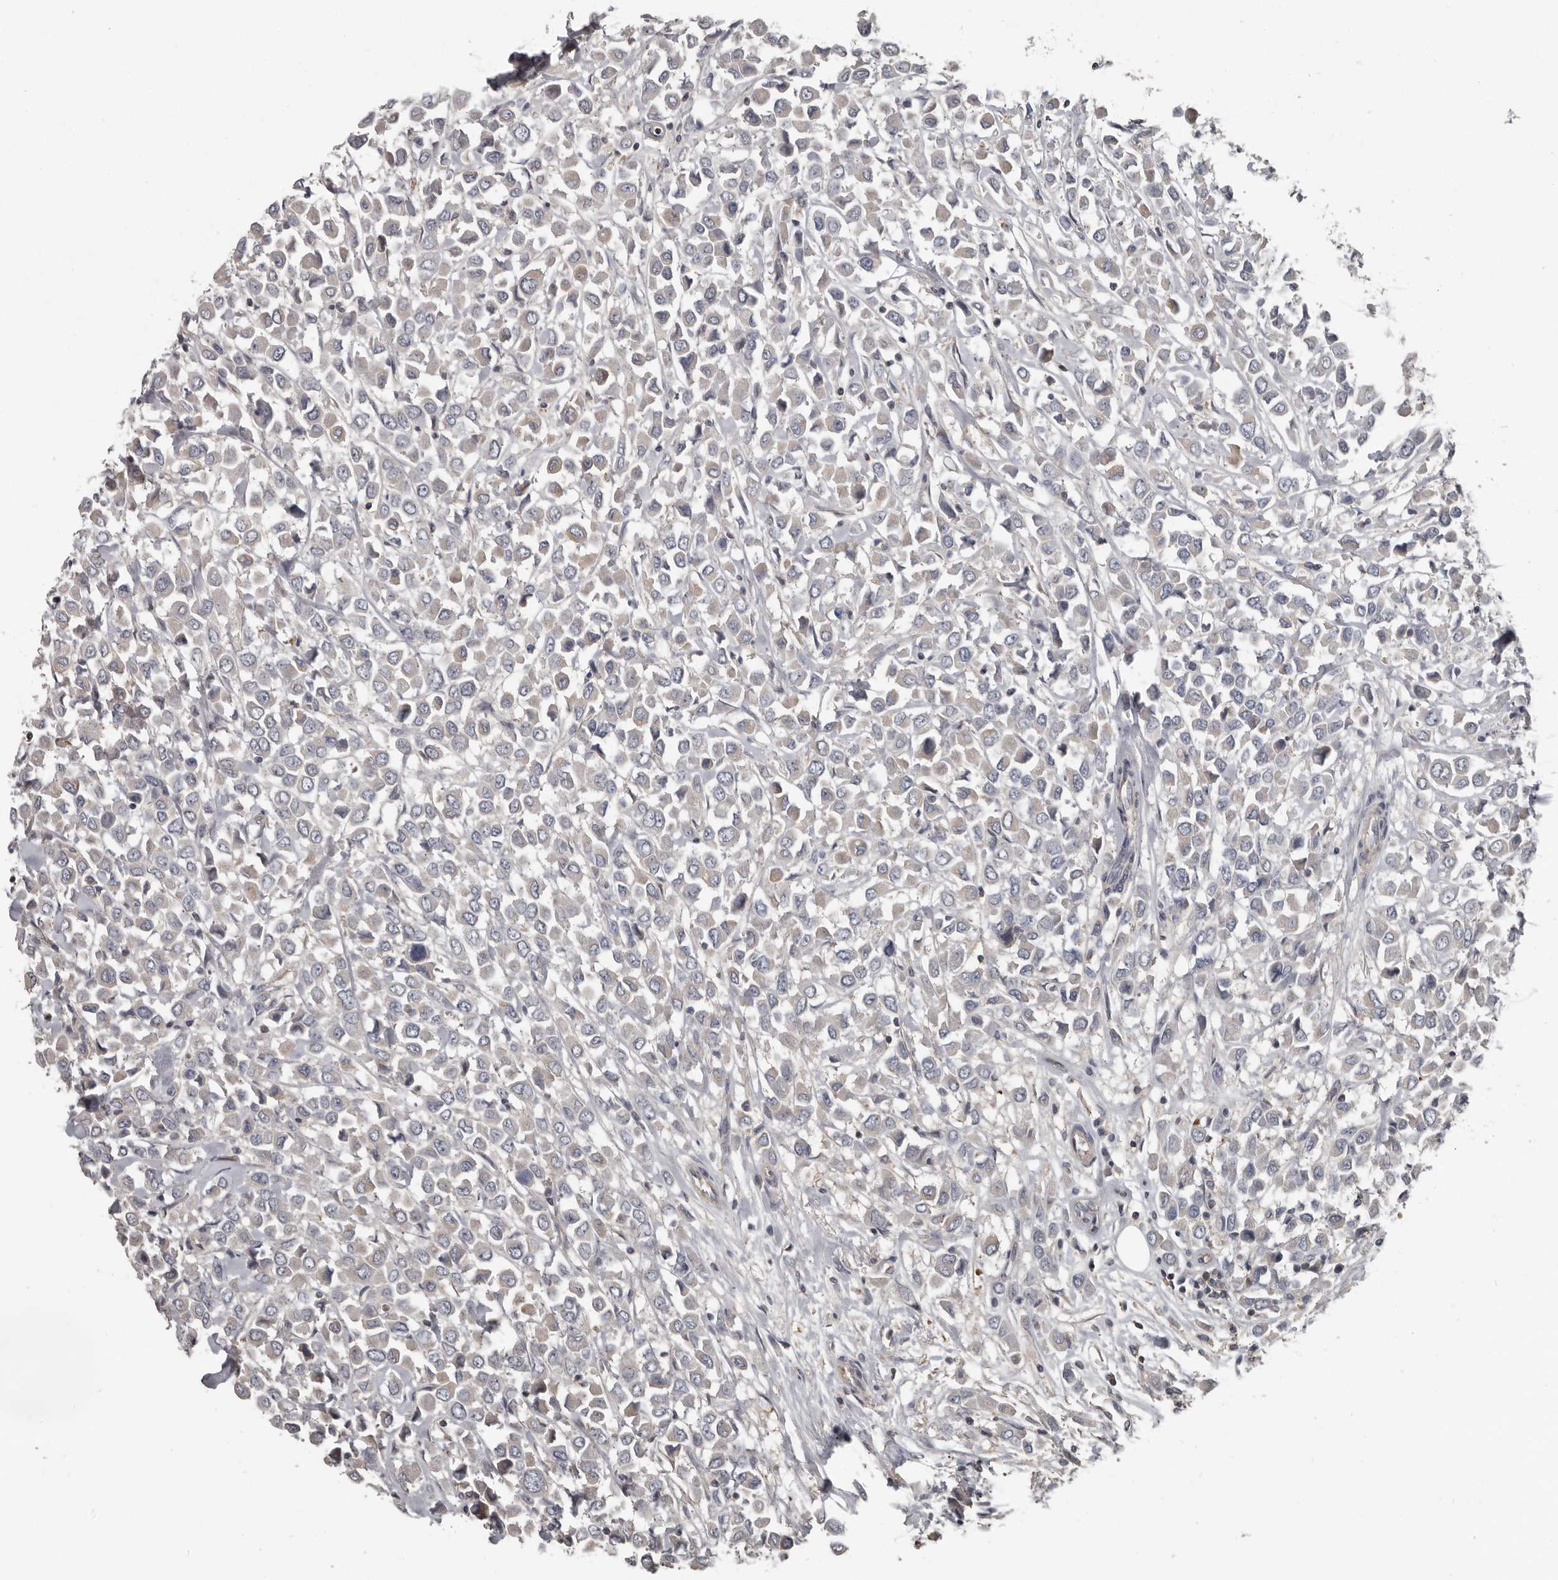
{"staining": {"intensity": "weak", "quantity": "<25%", "location": "cytoplasmic/membranous"}, "tissue": "breast cancer", "cell_type": "Tumor cells", "image_type": "cancer", "snomed": [{"axis": "morphology", "description": "Duct carcinoma"}, {"axis": "topography", "description": "Breast"}], "caption": "This image is of intraductal carcinoma (breast) stained with immunohistochemistry (IHC) to label a protein in brown with the nuclei are counter-stained blue. There is no staining in tumor cells.", "gene": "CA6", "patient": {"sex": "female", "age": 61}}